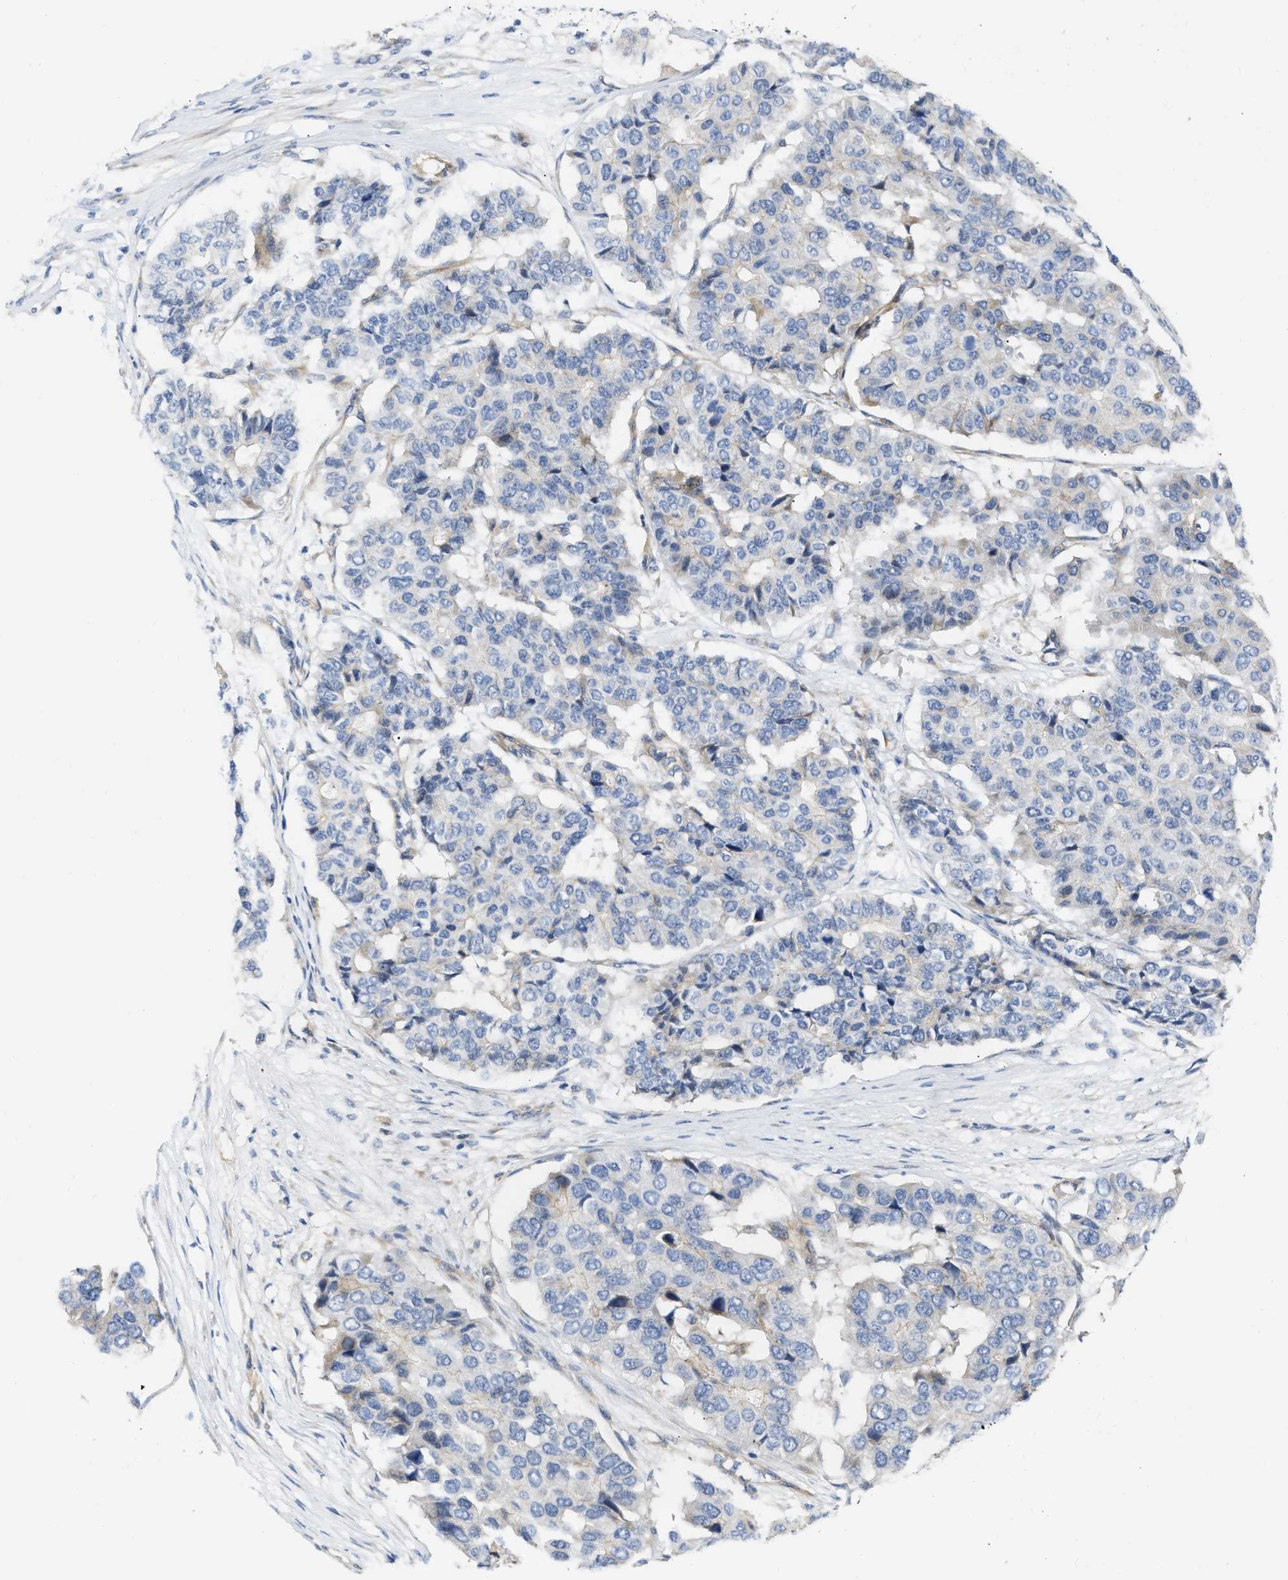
{"staining": {"intensity": "negative", "quantity": "none", "location": "none"}, "tissue": "pancreatic cancer", "cell_type": "Tumor cells", "image_type": "cancer", "snomed": [{"axis": "morphology", "description": "Adenocarcinoma, NOS"}, {"axis": "topography", "description": "Pancreas"}], "caption": "The micrograph exhibits no significant staining in tumor cells of pancreatic adenocarcinoma.", "gene": "FHL1", "patient": {"sex": "male", "age": 50}}